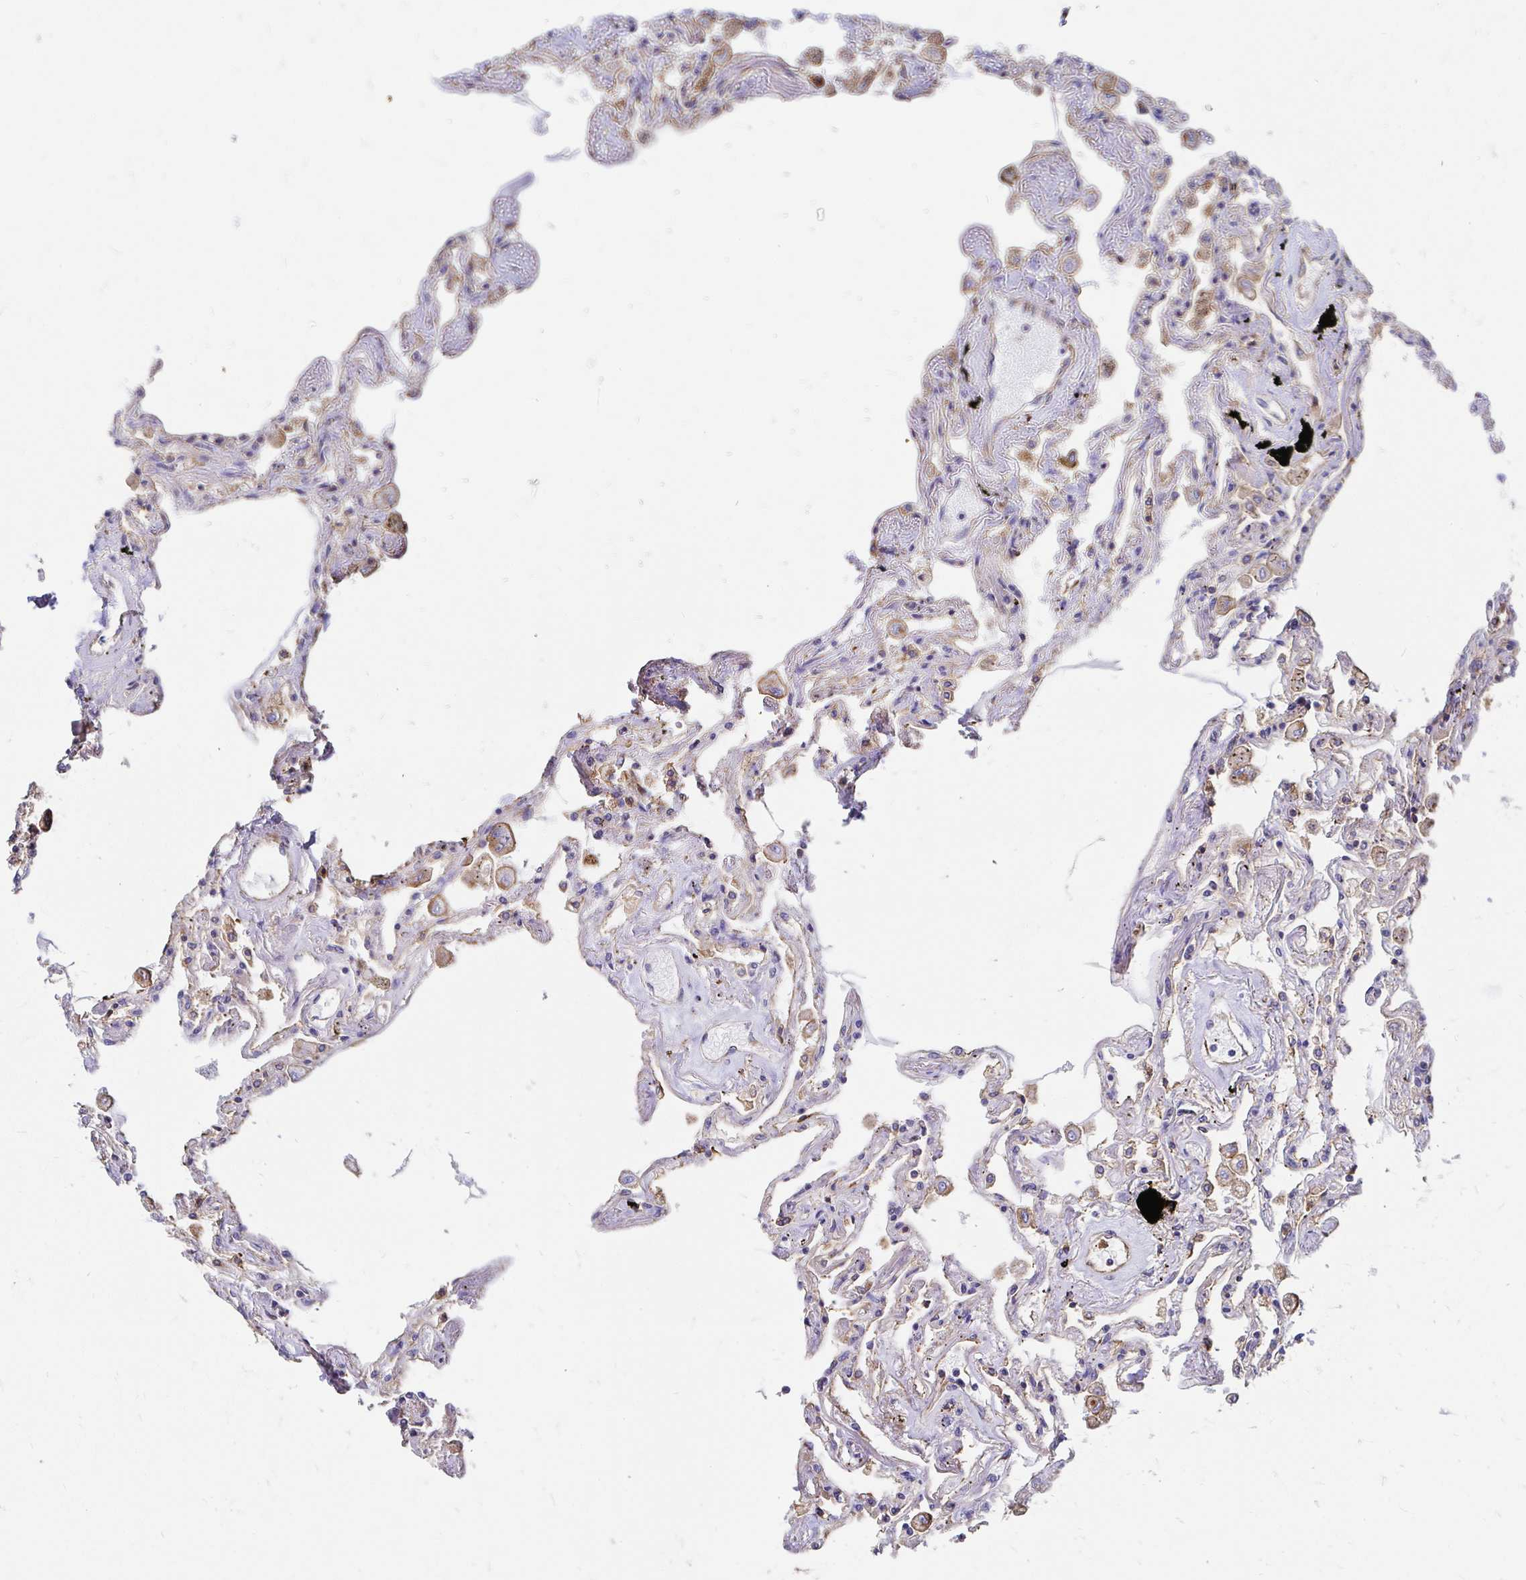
{"staining": {"intensity": "moderate", "quantity": "25%-75%", "location": "cytoplasmic/membranous"}, "tissue": "lung", "cell_type": "Alveolar cells", "image_type": "normal", "snomed": [{"axis": "morphology", "description": "Normal tissue, NOS"}, {"axis": "morphology", "description": "Adenocarcinoma, NOS"}, {"axis": "topography", "description": "Cartilage tissue"}, {"axis": "topography", "description": "Lung"}], "caption": "Immunohistochemistry (DAB) staining of benign lung demonstrates moderate cytoplasmic/membranous protein expression in approximately 25%-75% of alveolar cells.", "gene": "CLTC", "patient": {"sex": "female", "age": 67}}